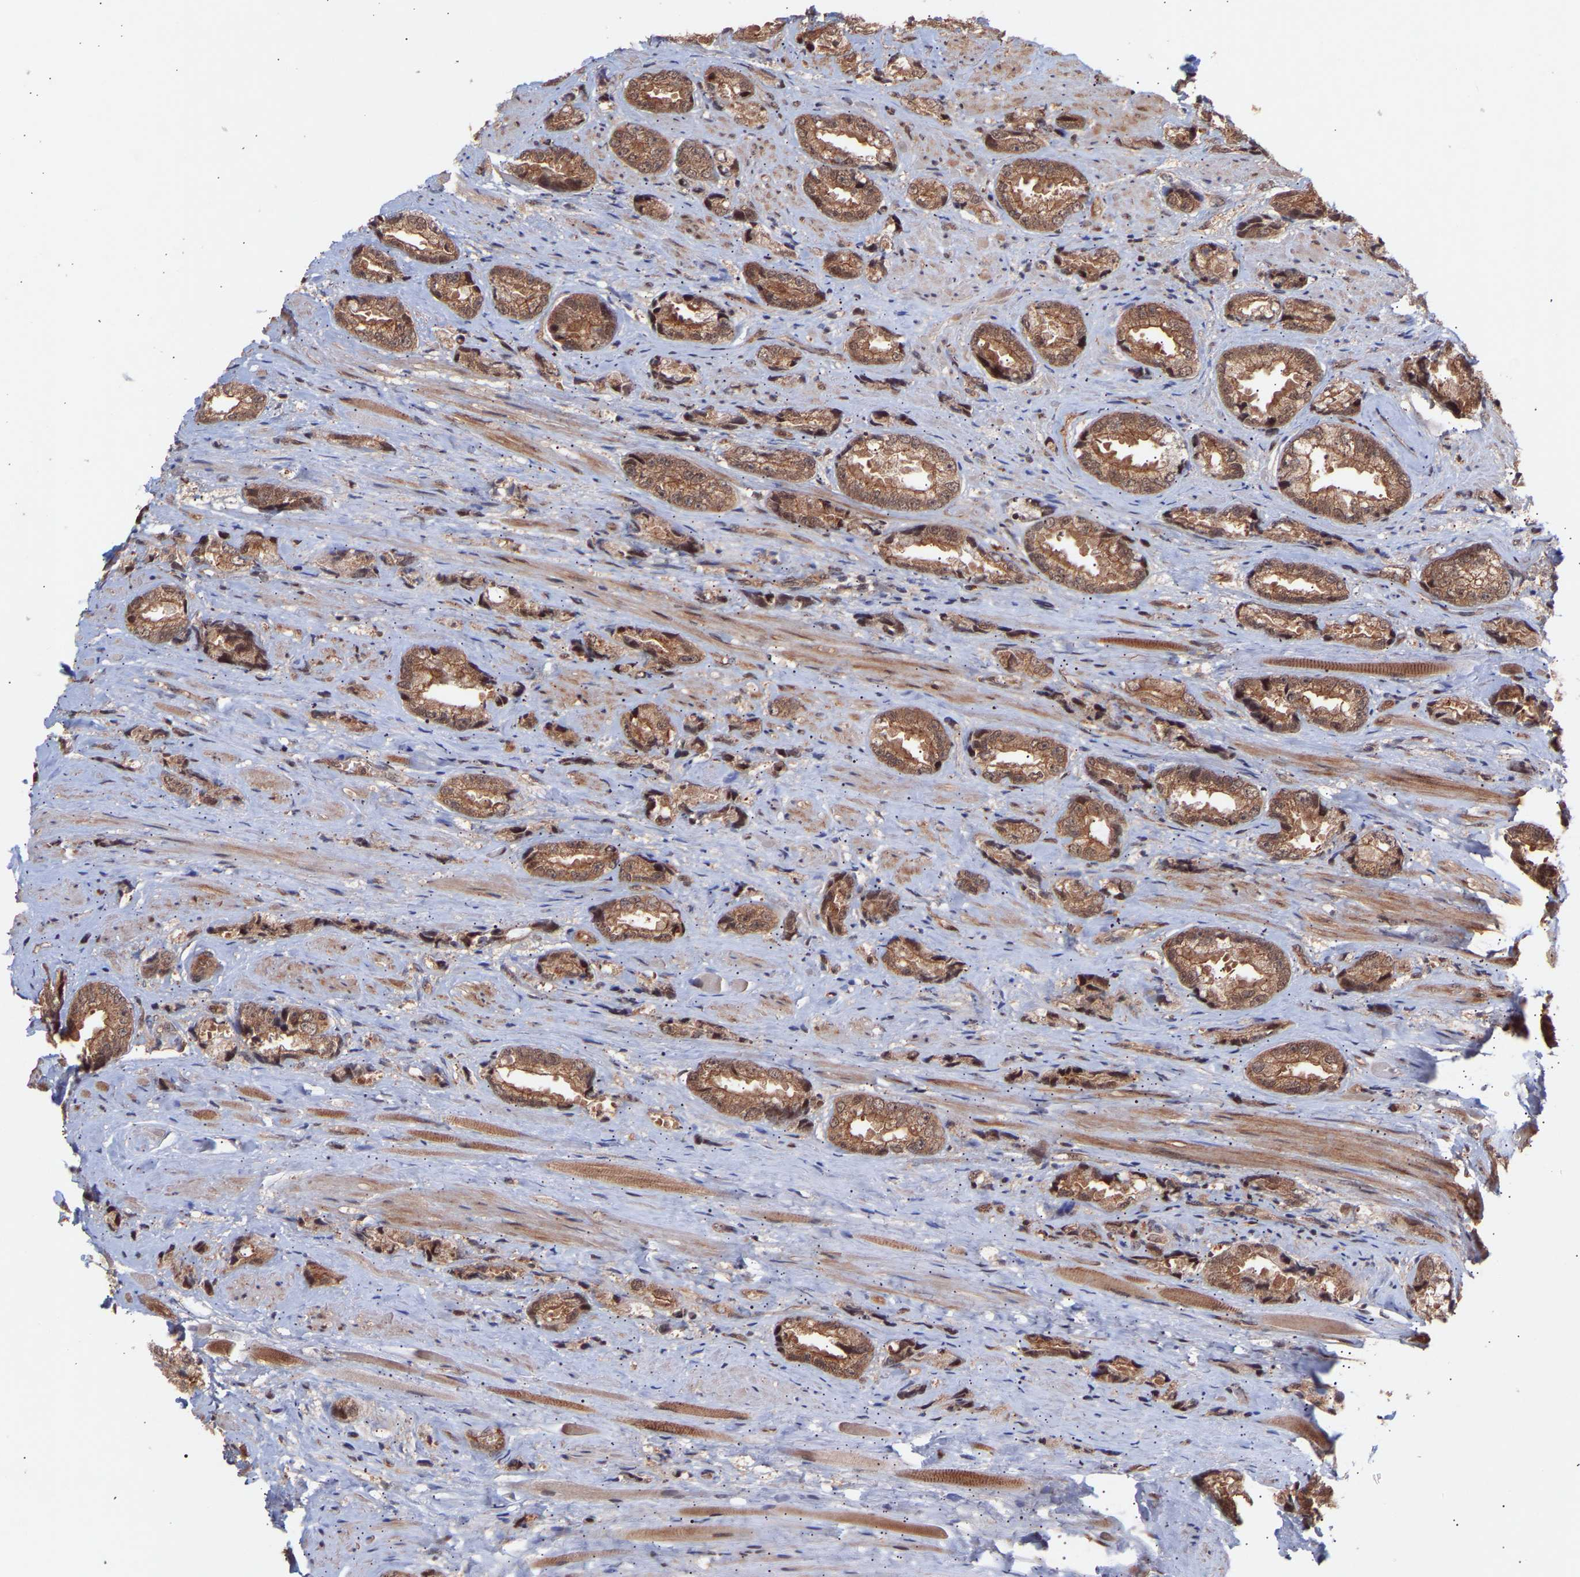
{"staining": {"intensity": "moderate", "quantity": ">75%", "location": "cytoplasmic/membranous,nuclear"}, "tissue": "prostate cancer", "cell_type": "Tumor cells", "image_type": "cancer", "snomed": [{"axis": "morphology", "description": "Adenocarcinoma, High grade"}, {"axis": "topography", "description": "Prostate"}], "caption": "Protein analysis of prostate high-grade adenocarcinoma tissue demonstrates moderate cytoplasmic/membranous and nuclear expression in about >75% of tumor cells. (Brightfield microscopy of DAB IHC at high magnification).", "gene": "PDLIM5", "patient": {"sex": "male", "age": 61}}